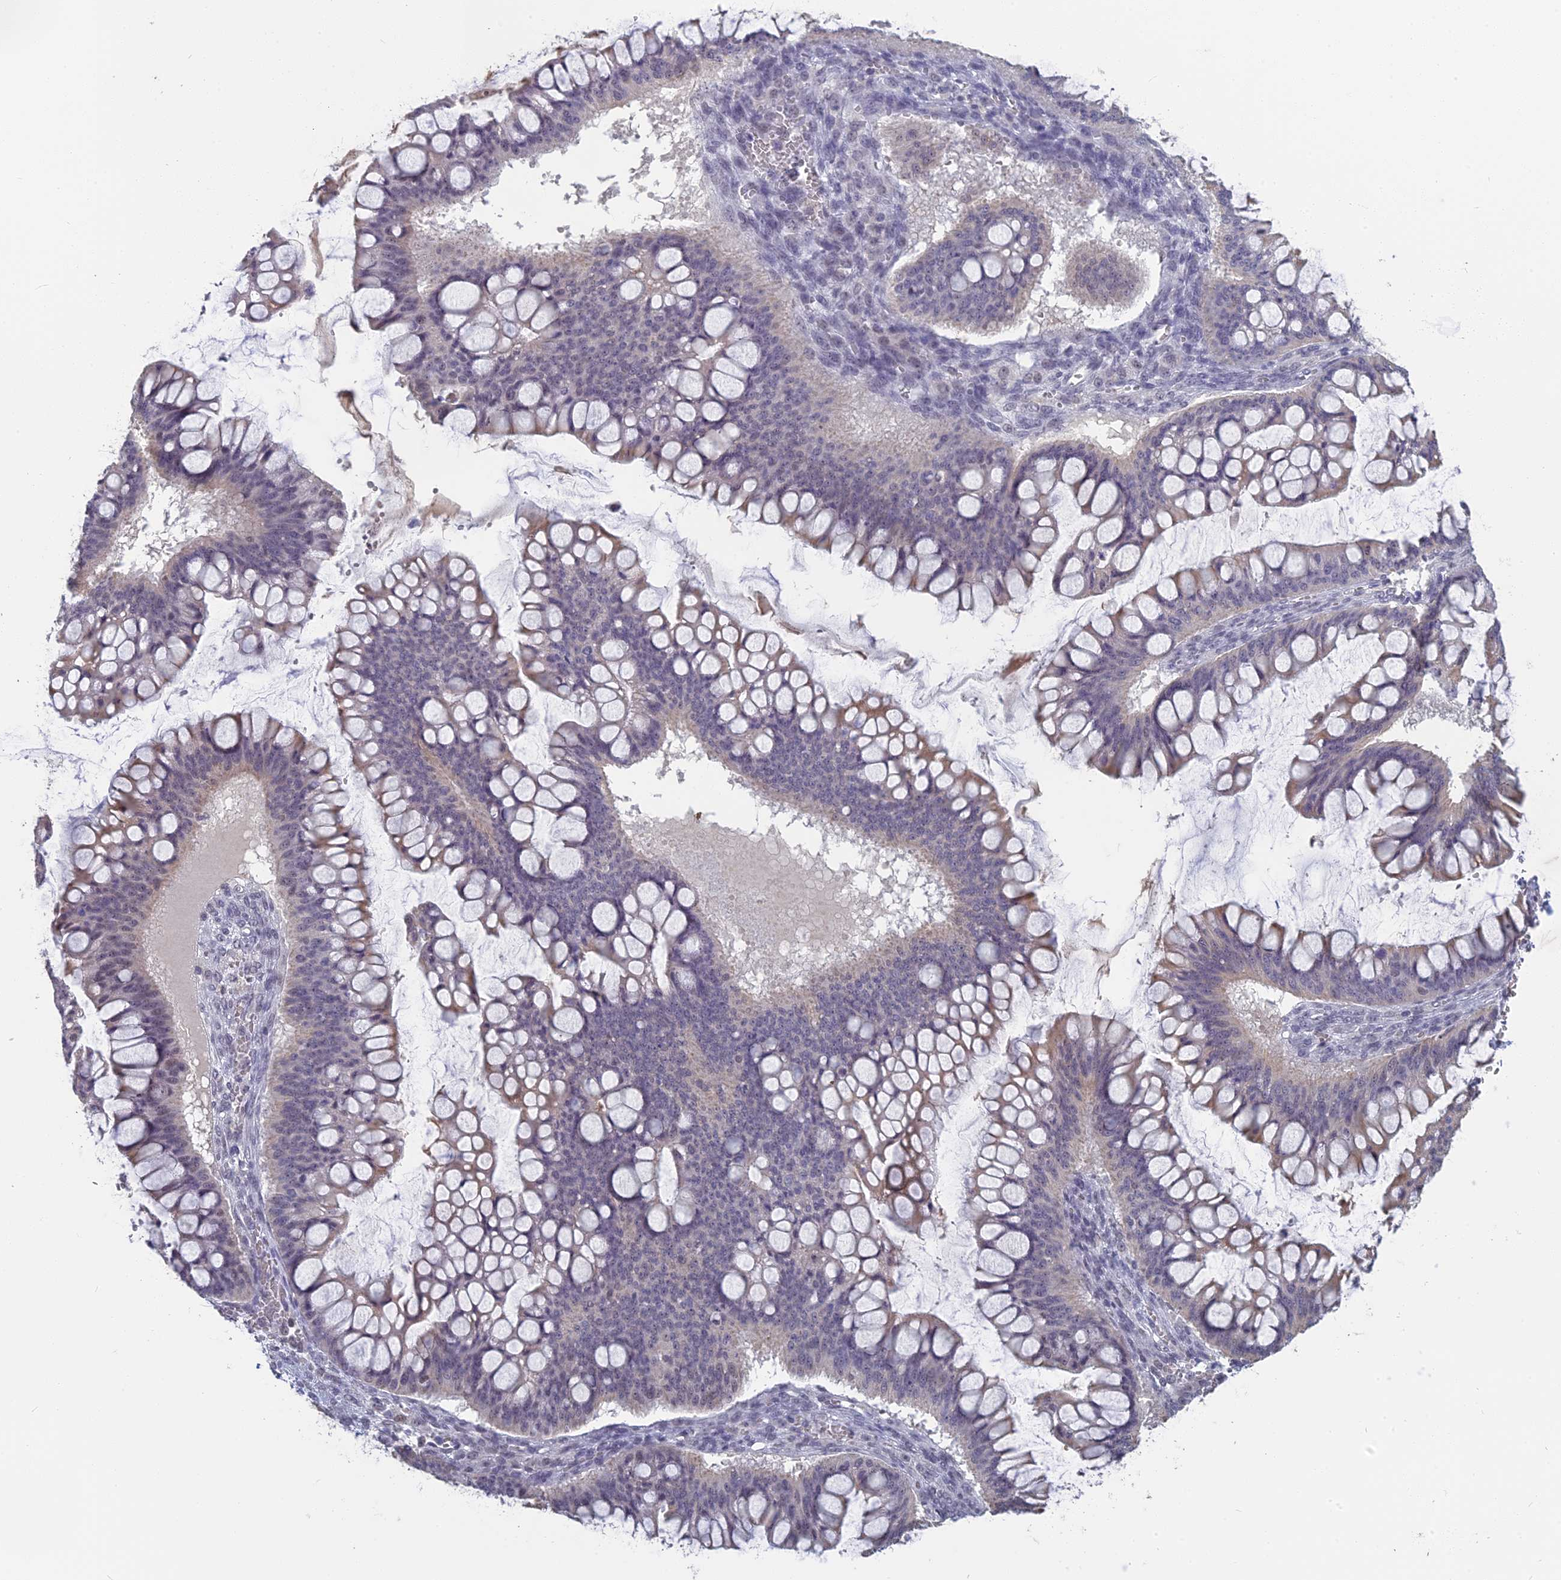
{"staining": {"intensity": "weak", "quantity": "<25%", "location": "cytoplasmic/membranous,nuclear"}, "tissue": "ovarian cancer", "cell_type": "Tumor cells", "image_type": "cancer", "snomed": [{"axis": "morphology", "description": "Cystadenocarcinoma, mucinous, NOS"}, {"axis": "topography", "description": "Ovary"}], "caption": "Immunohistochemical staining of mucinous cystadenocarcinoma (ovarian) reveals no significant positivity in tumor cells.", "gene": "MT-CO3", "patient": {"sex": "female", "age": 73}}